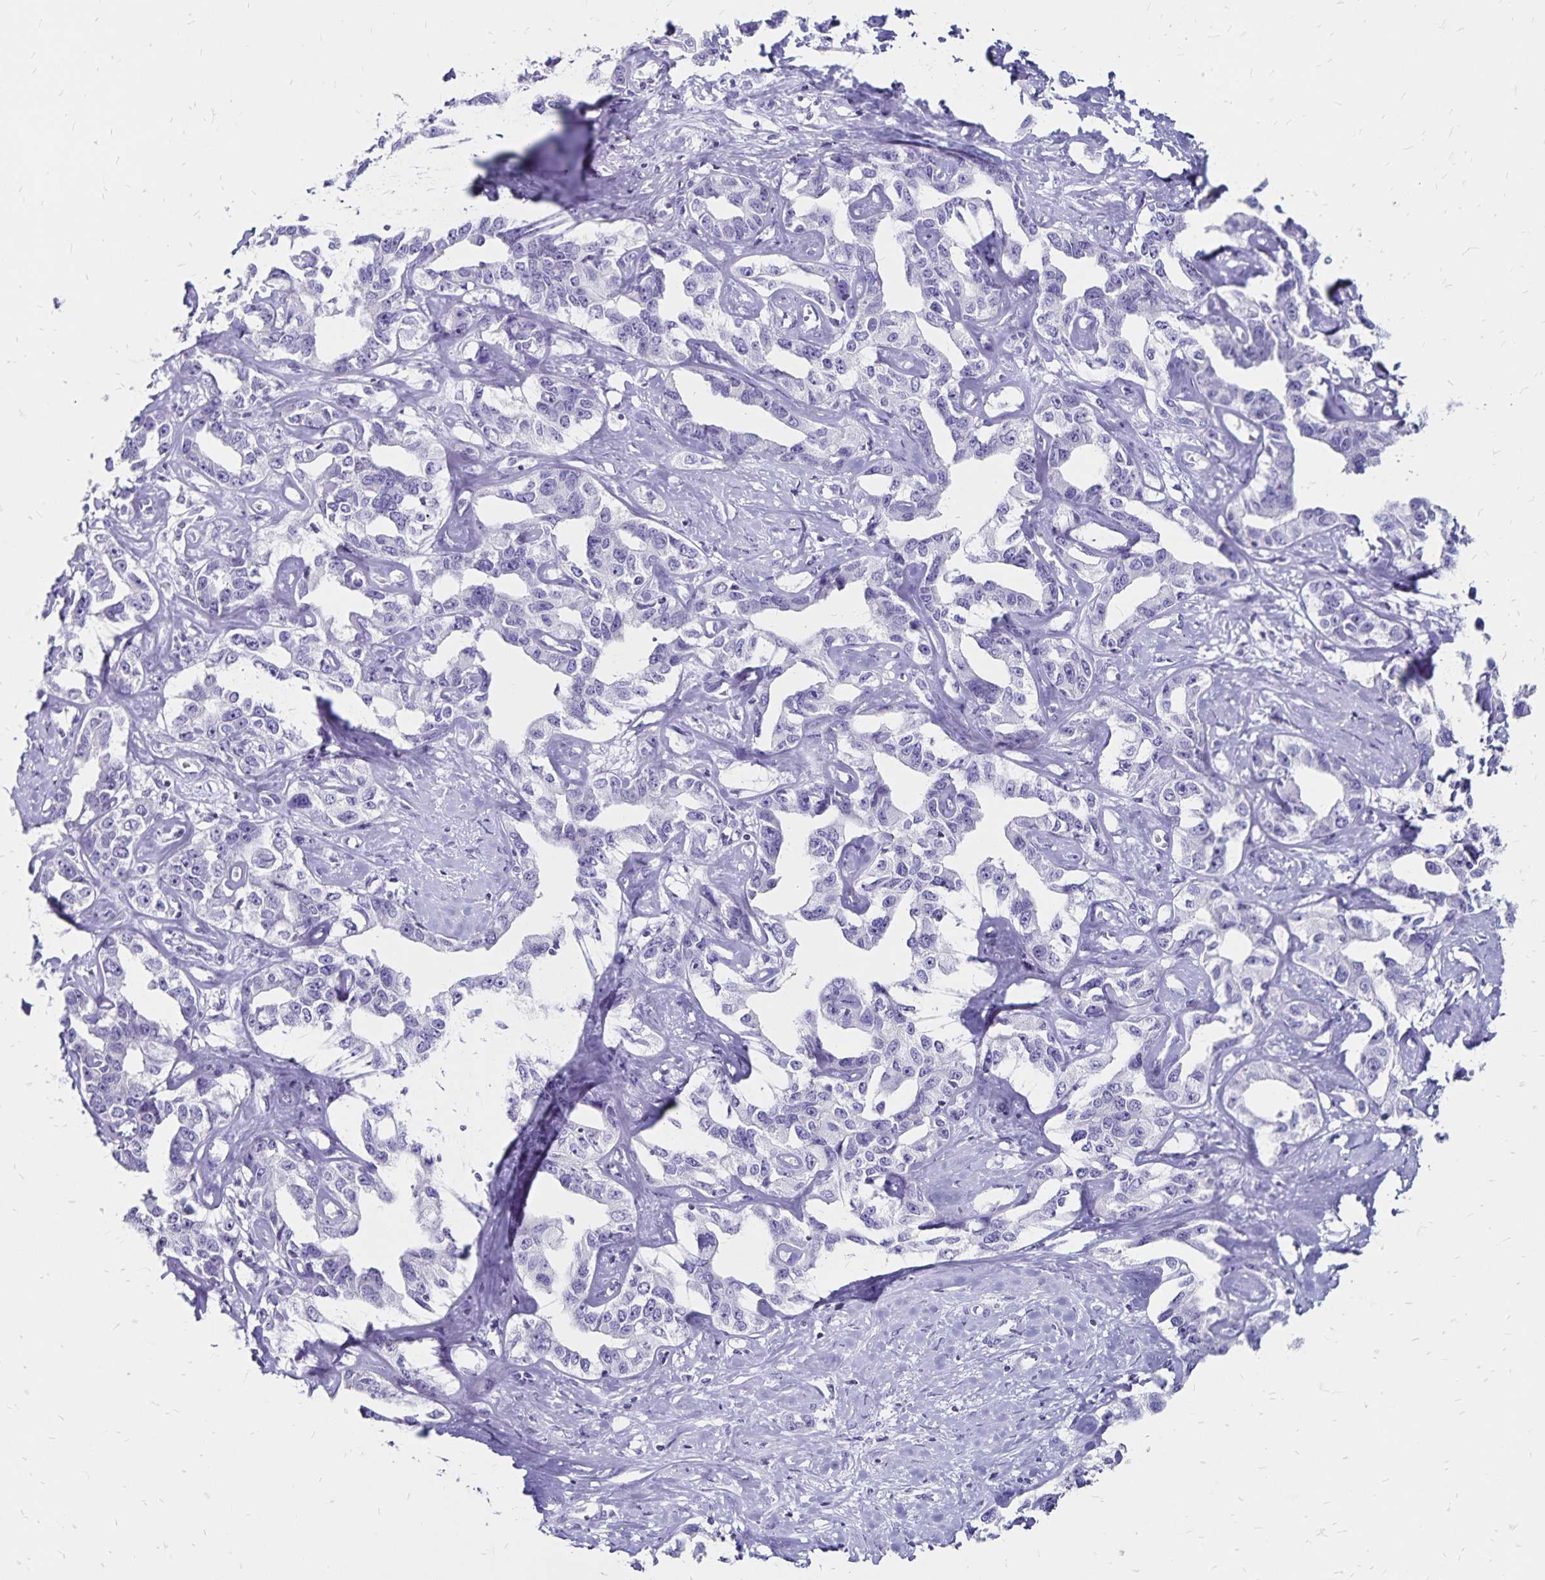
{"staining": {"intensity": "negative", "quantity": "none", "location": "none"}, "tissue": "liver cancer", "cell_type": "Tumor cells", "image_type": "cancer", "snomed": [{"axis": "morphology", "description": "Cholangiocarcinoma"}, {"axis": "topography", "description": "Liver"}], "caption": "An image of liver cancer stained for a protein displays no brown staining in tumor cells.", "gene": "IKZF1", "patient": {"sex": "male", "age": 59}}